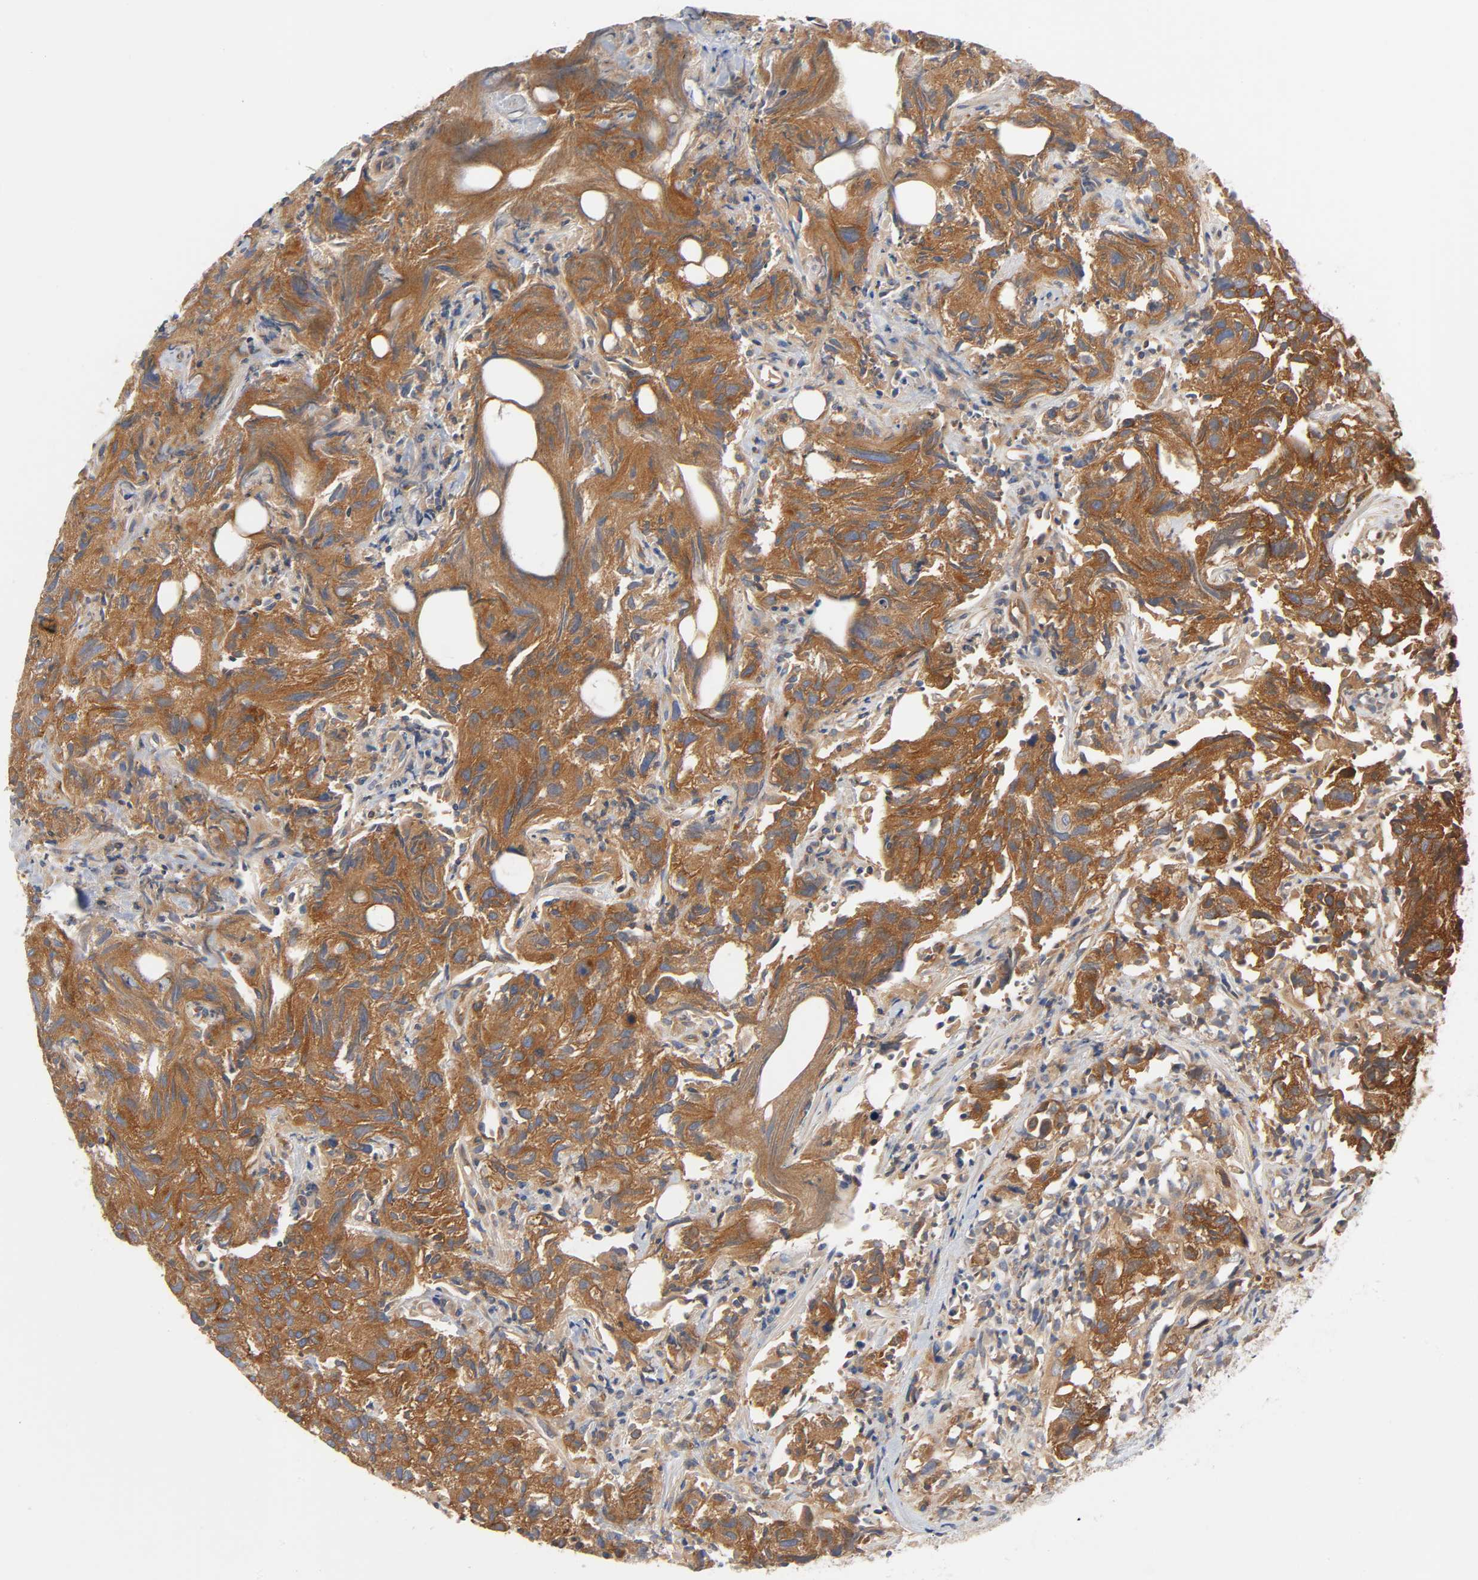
{"staining": {"intensity": "strong", "quantity": ">75%", "location": "cytoplasmic/membranous"}, "tissue": "urothelial cancer", "cell_type": "Tumor cells", "image_type": "cancer", "snomed": [{"axis": "morphology", "description": "Urothelial carcinoma, High grade"}, {"axis": "topography", "description": "Urinary bladder"}], "caption": "Immunohistochemical staining of high-grade urothelial carcinoma demonstrates high levels of strong cytoplasmic/membranous positivity in about >75% of tumor cells.", "gene": "PRKAB1", "patient": {"sex": "female", "age": 75}}